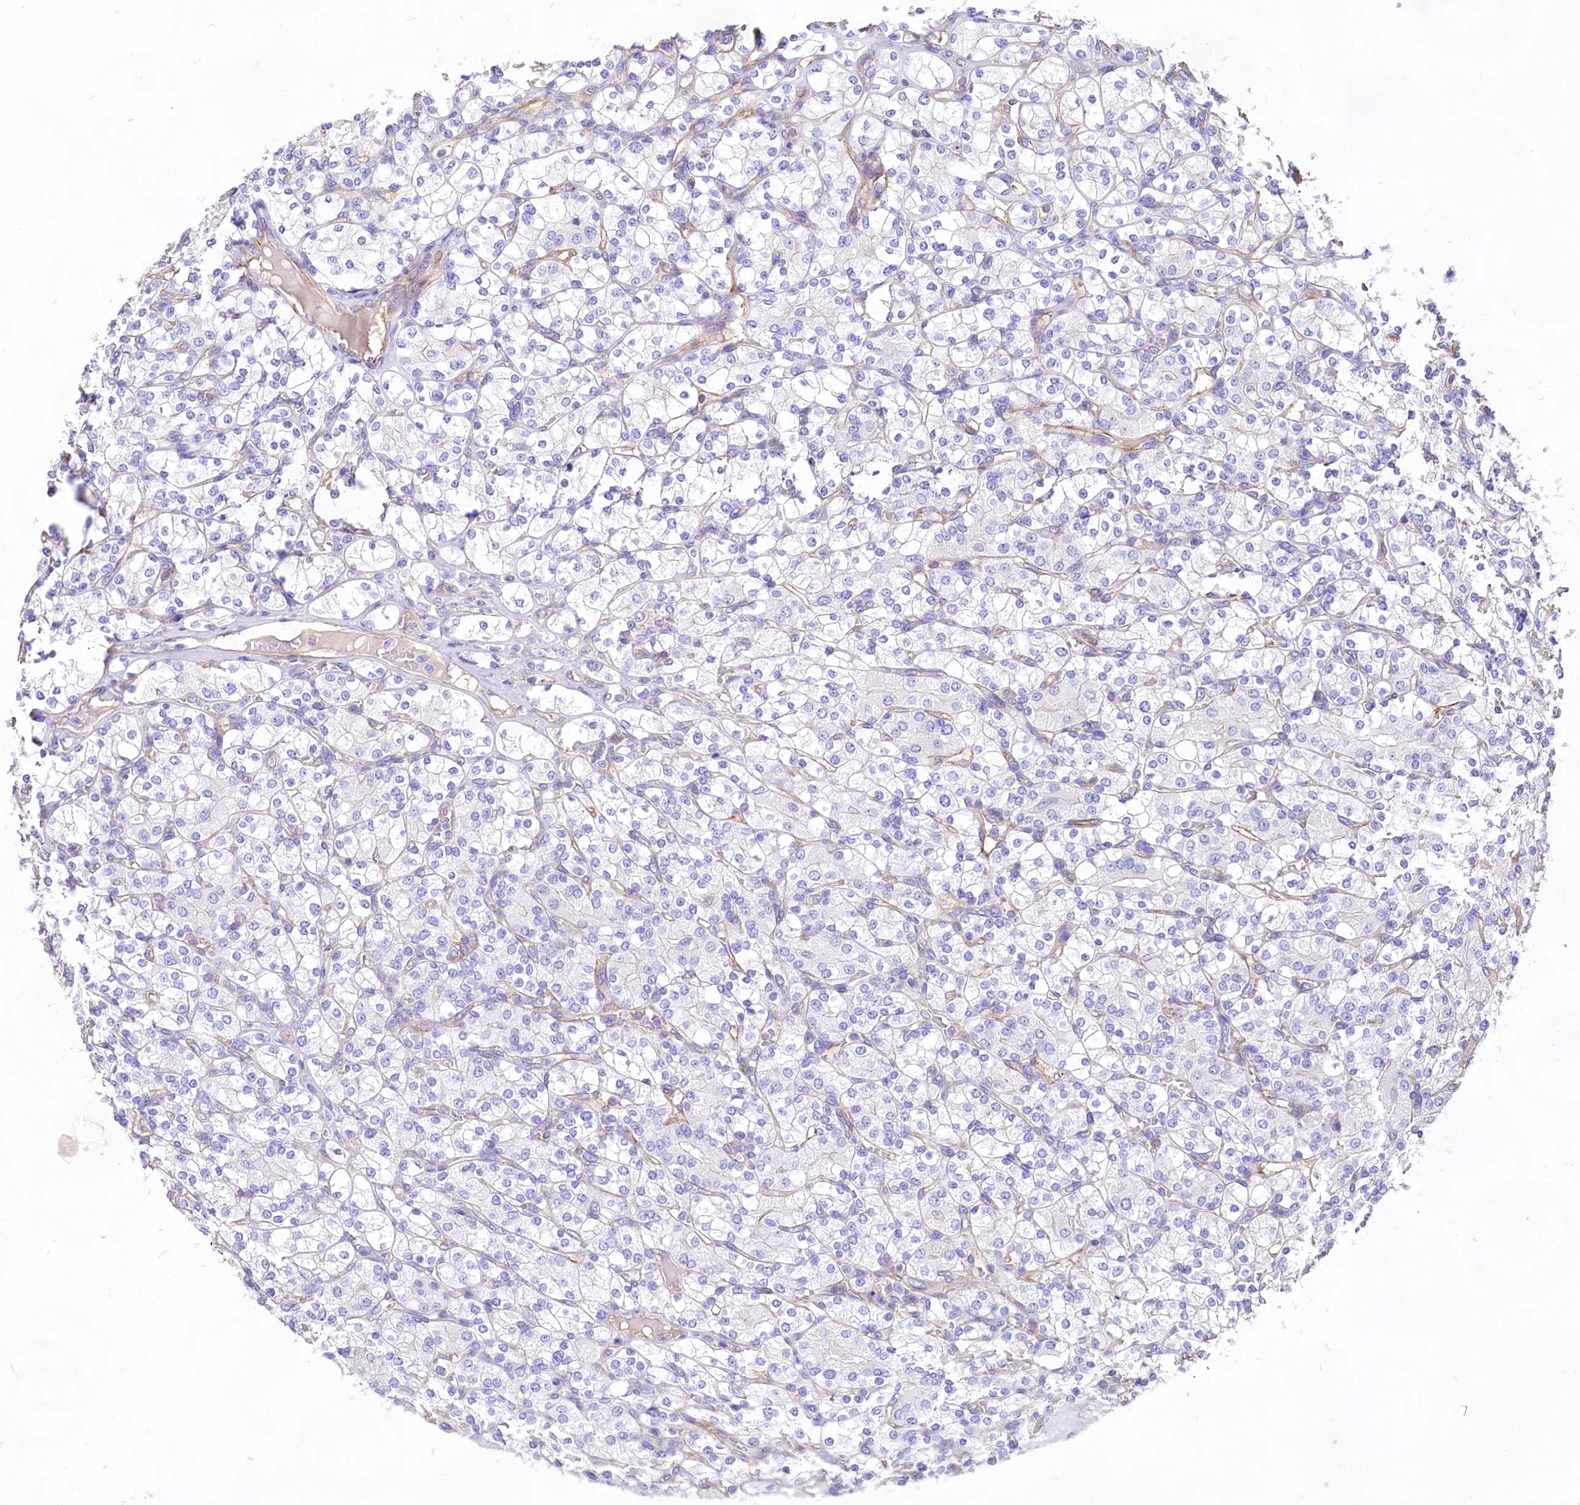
{"staining": {"intensity": "negative", "quantity": "none", "location": "none"}, "tissue": "renal cancer", "cell_type": "Tumor cells", "image_type": "cancer", "snomed": [{"axis": "morphology", "description": "Adenocarcinoma, NOS"}, {"axis": "topography", "description": "Kidney"}], "caption": "DAB immunohistochemical staining of renal cancer demonstrates no significant expression in tumor cells. (Brightfield microscopy of DAB immunohistochemistry (IHC) at high magnification).", "gene": "CD99", "patient": {"sex": "male", "age": 77}}